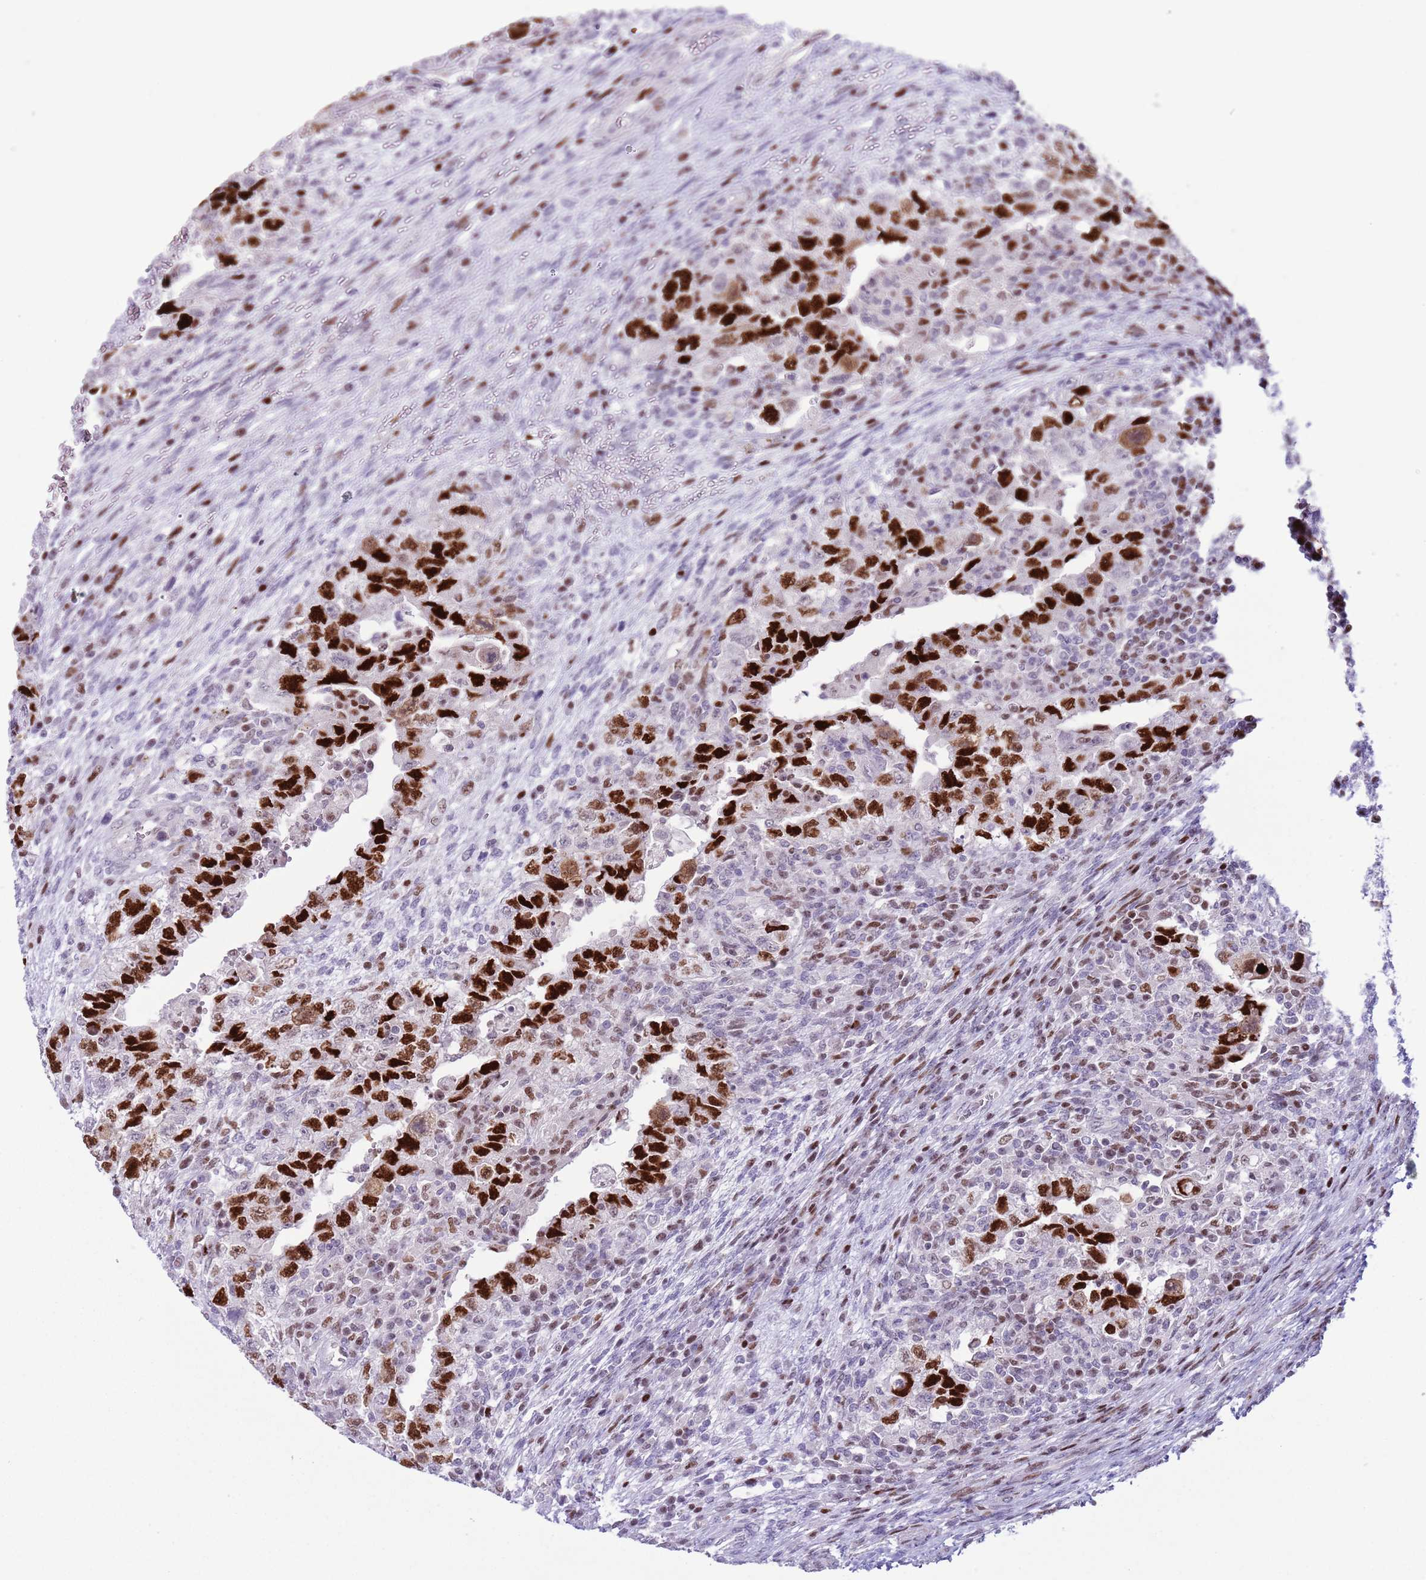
{"staining": {"intensity": "strong", "quantity": "25%-75%", "location": "nuclear"}, "tissue": "testis cancer", "cell_type": "Tumor cells", "image_type": "cancer", "snomed": [{"axis": "morphology", "description": "Carcinoma, Embryonal, NOS"}, {"axis": "topography", "description": "Testis"}], "caption": "Testis cancer stained with a brown dye exhibits strong nuclear positive expression in approximately 25%-75% of tumor cells.", "gene": "MFSD10", "patient": {"sex": "male", "age": 26}}